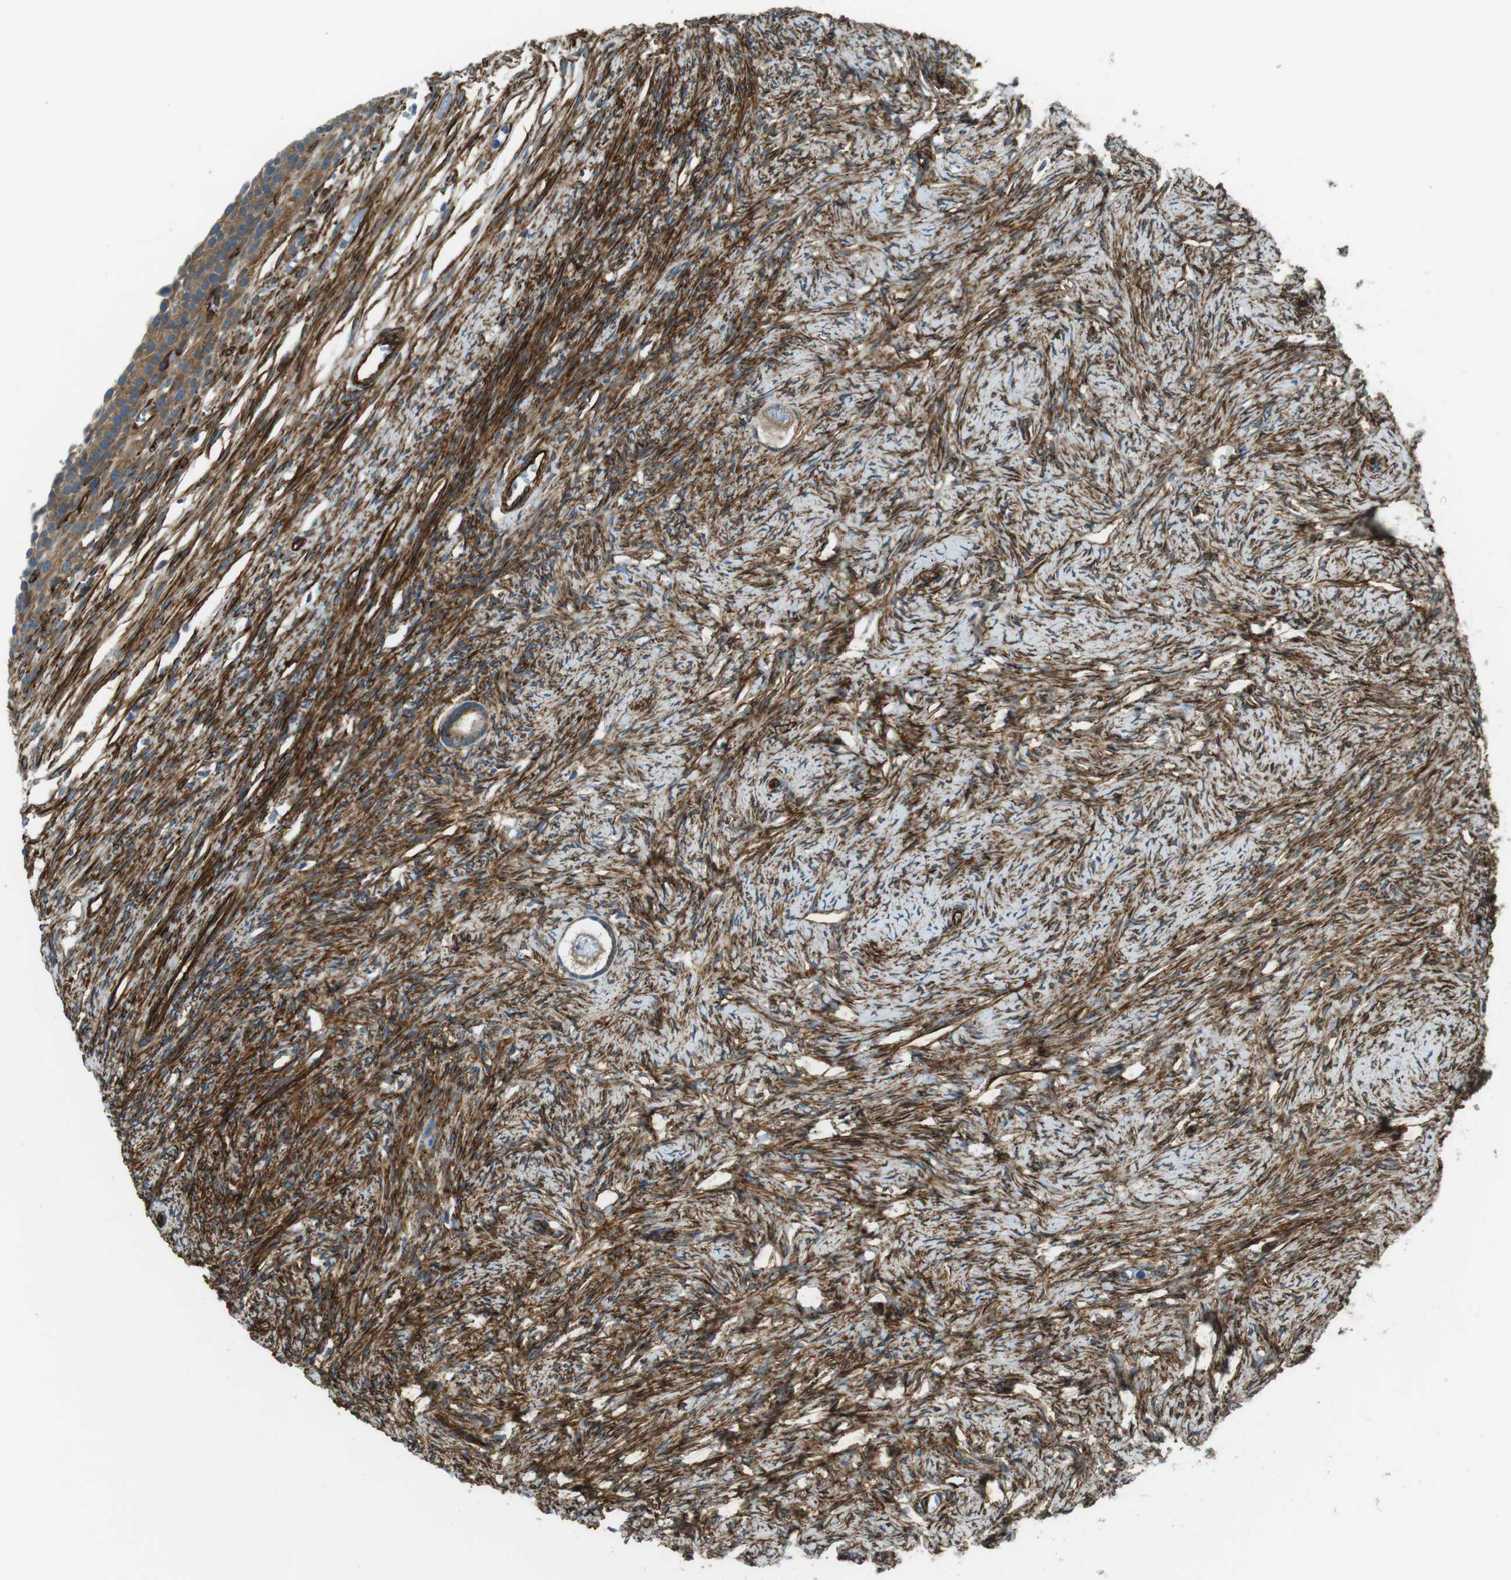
{"staining": {"intensity": "weak", "quantity": ">75%", "location": "cytoplasmic/membranous"}, "tissue": "ovary", "cell_type": "Follicle cells", "image_type": "normal", "snomed": [{"axis": "morphology", "description": "Normal tissue, NOS"}, {"axis": "topography", "description": "Ovary"}], "caption": "An immunohistochemistry (IHC) photomicrograph of benign tissue is shown. Protein staining in brown labels weak cytoplasmic/membranous positivity in ovary within follicle cells. (DAB (3,3'-diaminobenzidine) IHC, brown staining for protein, blue staining for nuclei).", "gene": "ODR4", "patient": {"sex": "female", "age": 33}}